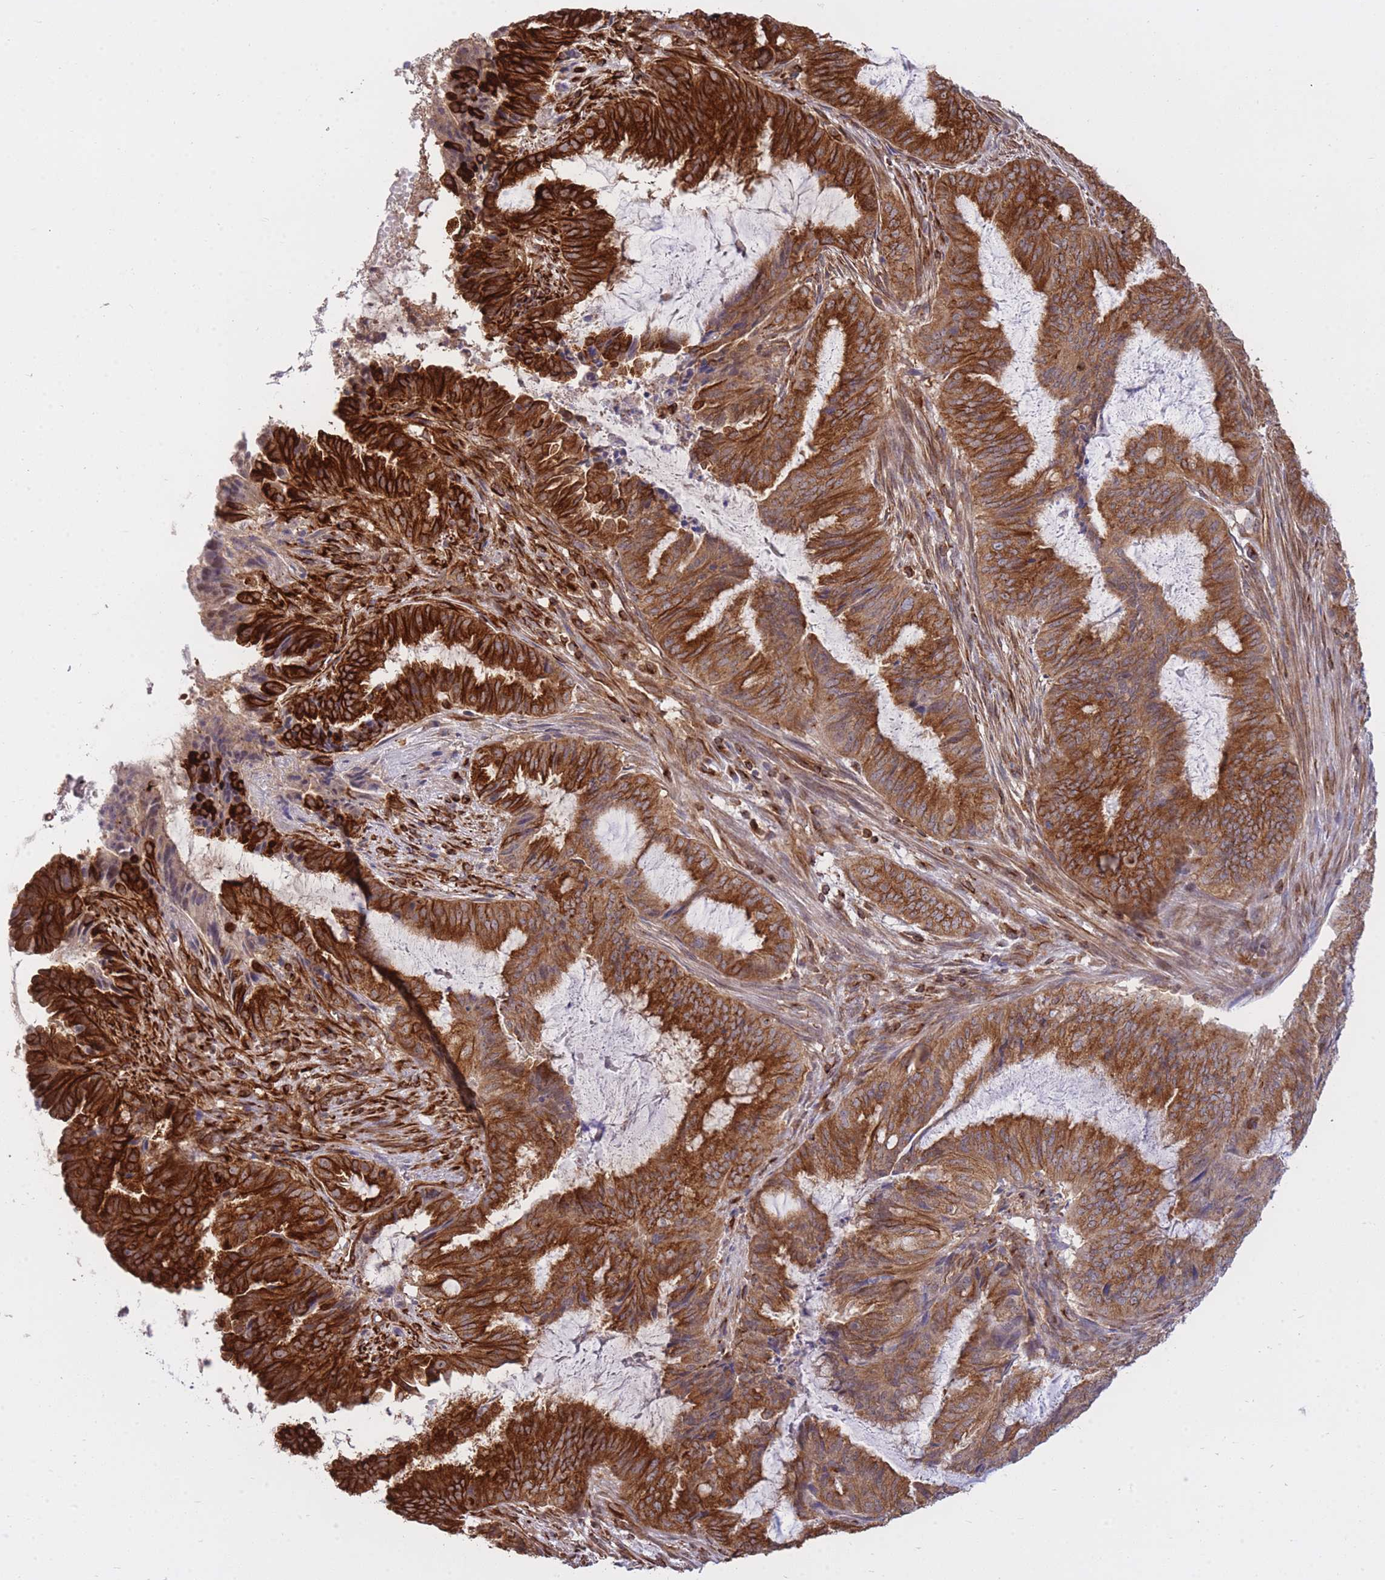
{"staining": {"intensity": "strong", "quantity": ">75%", "location": "cytoplasmic/membranous"}, "tissue": "endometrial cancer", "cell_type": "Tumor cells", "image_type": "cancer", "snomed": [{"axis": "morphology", "description": "Adenocarcinoma, NOS"}, {"axis": "topography", "description": "Endometrium"}], "caption": "IHC photomicrograph of neoplastic tissue: human endometrial cancer (adenocarcinoma) stained using immunohistochemistry displays high levels of strong protein expression localized specifically in the cytoplasmic/membranous of tumor cells, appearing as a cytoplasmic/membranous brown color.", "gene": "EXOSC8", "patient": {"sex": "female", "age": 51}}